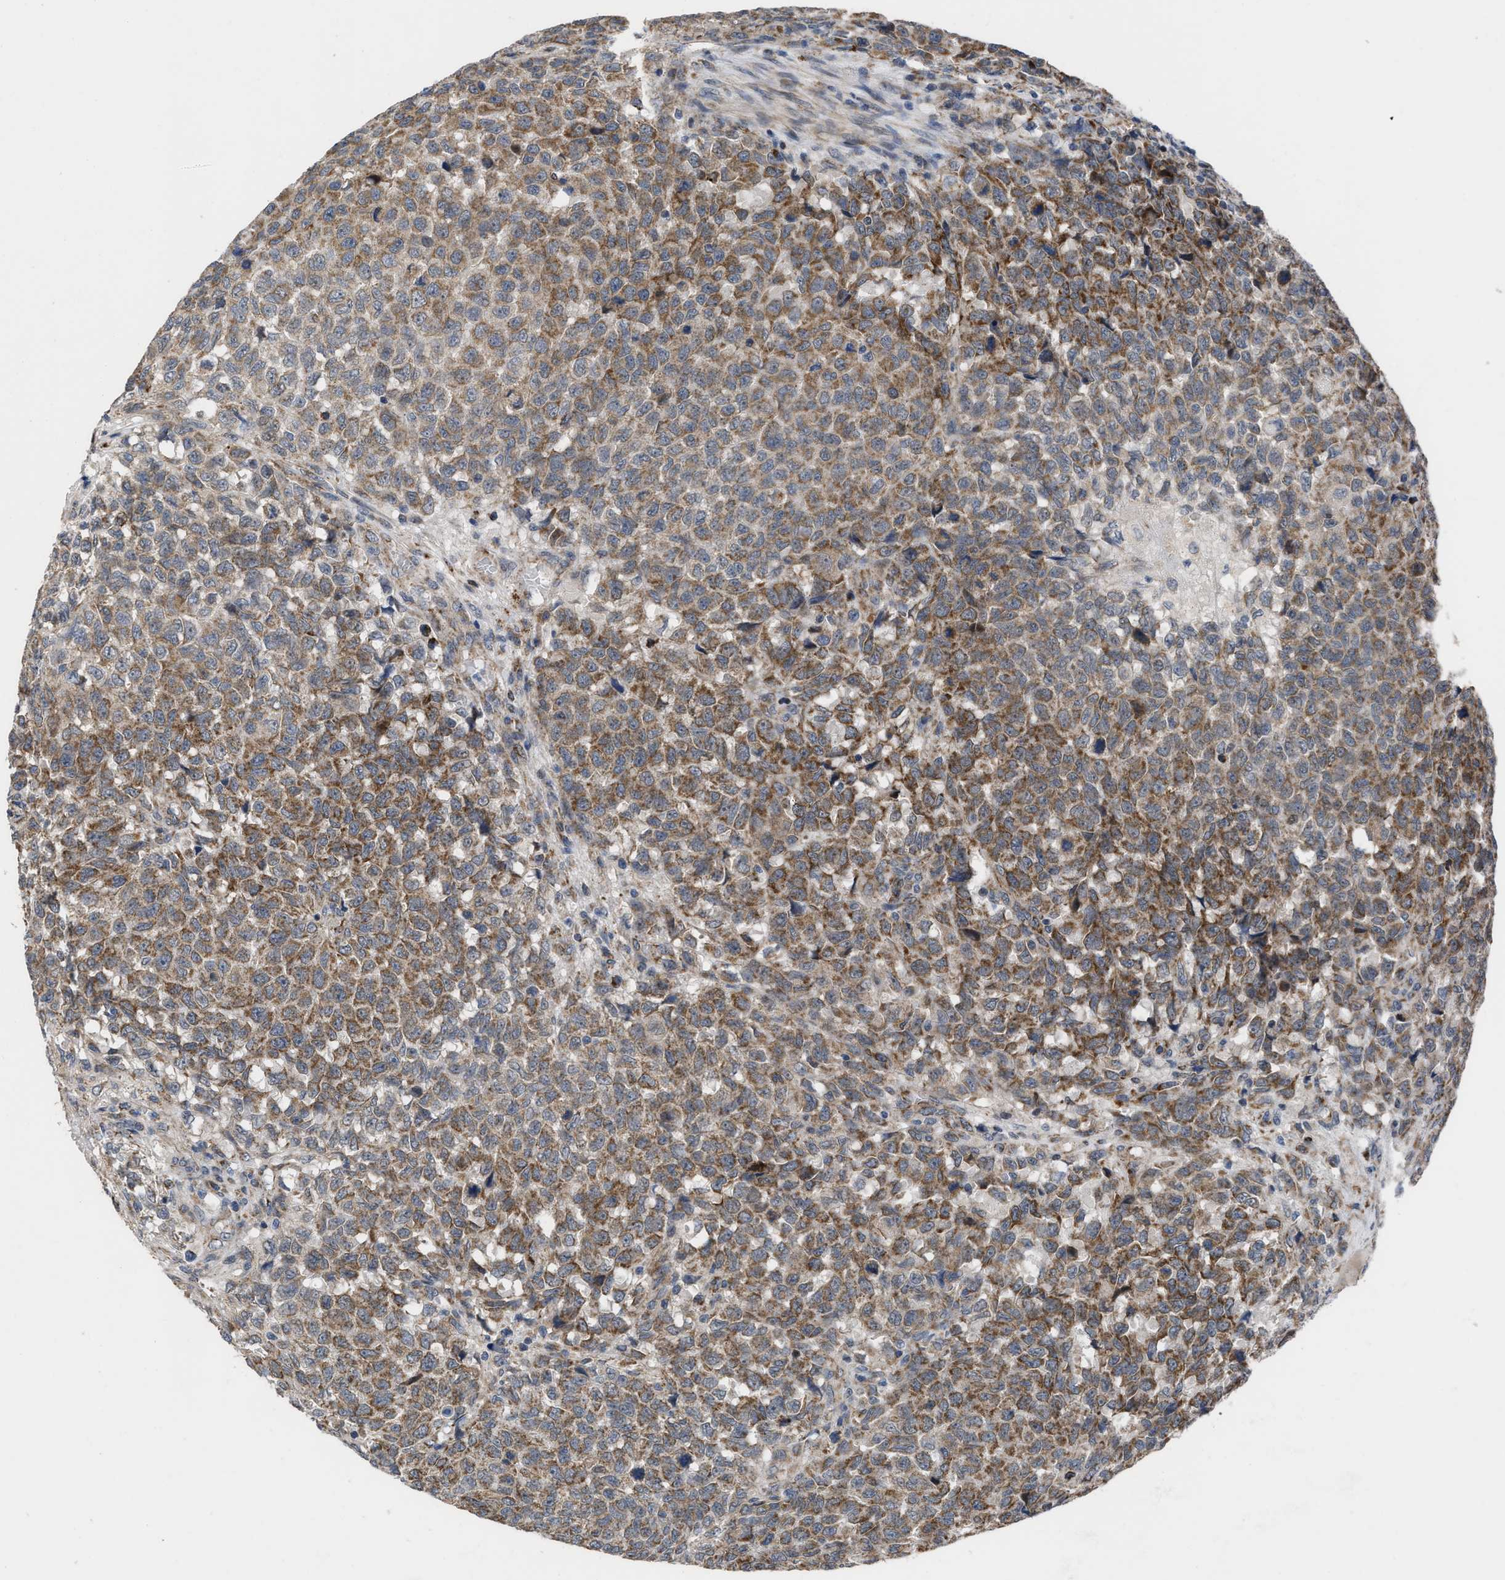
{"staining": {"intensity": "moderate", "quantity": ">75%", "location": "cytoplasmic/membranous"}, "tissue": "testis cancer", "cell_type": "Tumor cells", "image_type": "cancer", "snomed": [{"axis": "morphology", "description": "Seminoma, NOS"}, {"axis": "topography", "description": "Testis"}], "caption": "Immunohistochemical staining of human testis seminoma shows moderate cytoplasmic/membranous protein positivity in about >75% of tumor cells. The protein is shown in brown color, while the nuclei are stained blue.", "gene": "AKAP1", "patient": {"sex": "male", "age": 59}}